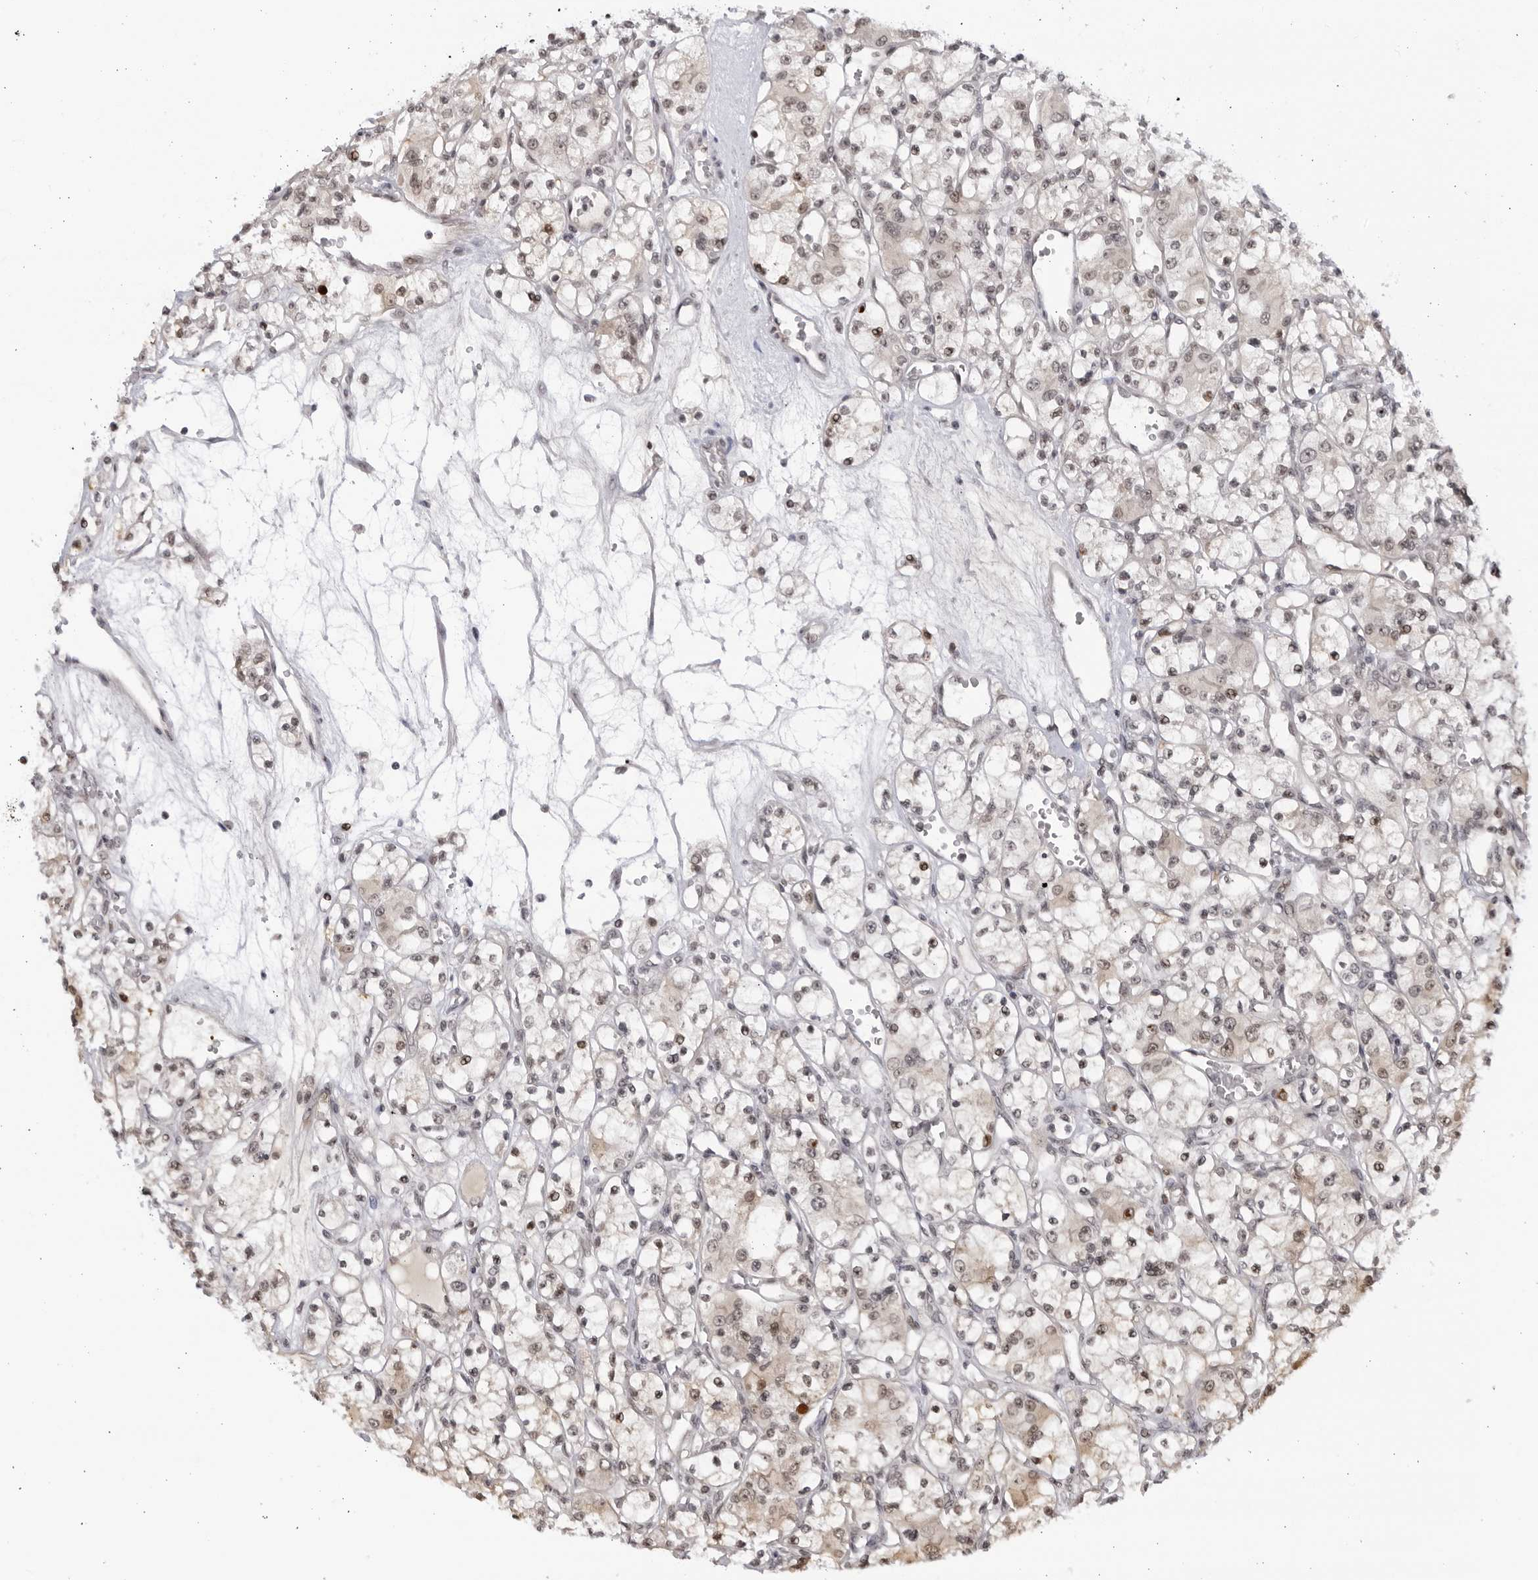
{"staining": {"intensity": "weak", "quantity": "25%-75%", "location": "nuclear"}, "tissue": "renal cancer", "cell_type": "Tumor cells", "image_type": "cancer", "snomed": [{"axis": "morphology", "description": "Adenocarcinoma, NOS"}, {"axis": "topography", "description": "Kidney"}], "caption": "The immunohistochemical stain labels weak nuclear expression in tumor cells of renal cancer (adenocarcinoma) tissue. The protein is shown in brown color, while the nuclei are stained blue.", "gene": "RASGEF1C", "patient": {"sex": "female", "age": 59}}